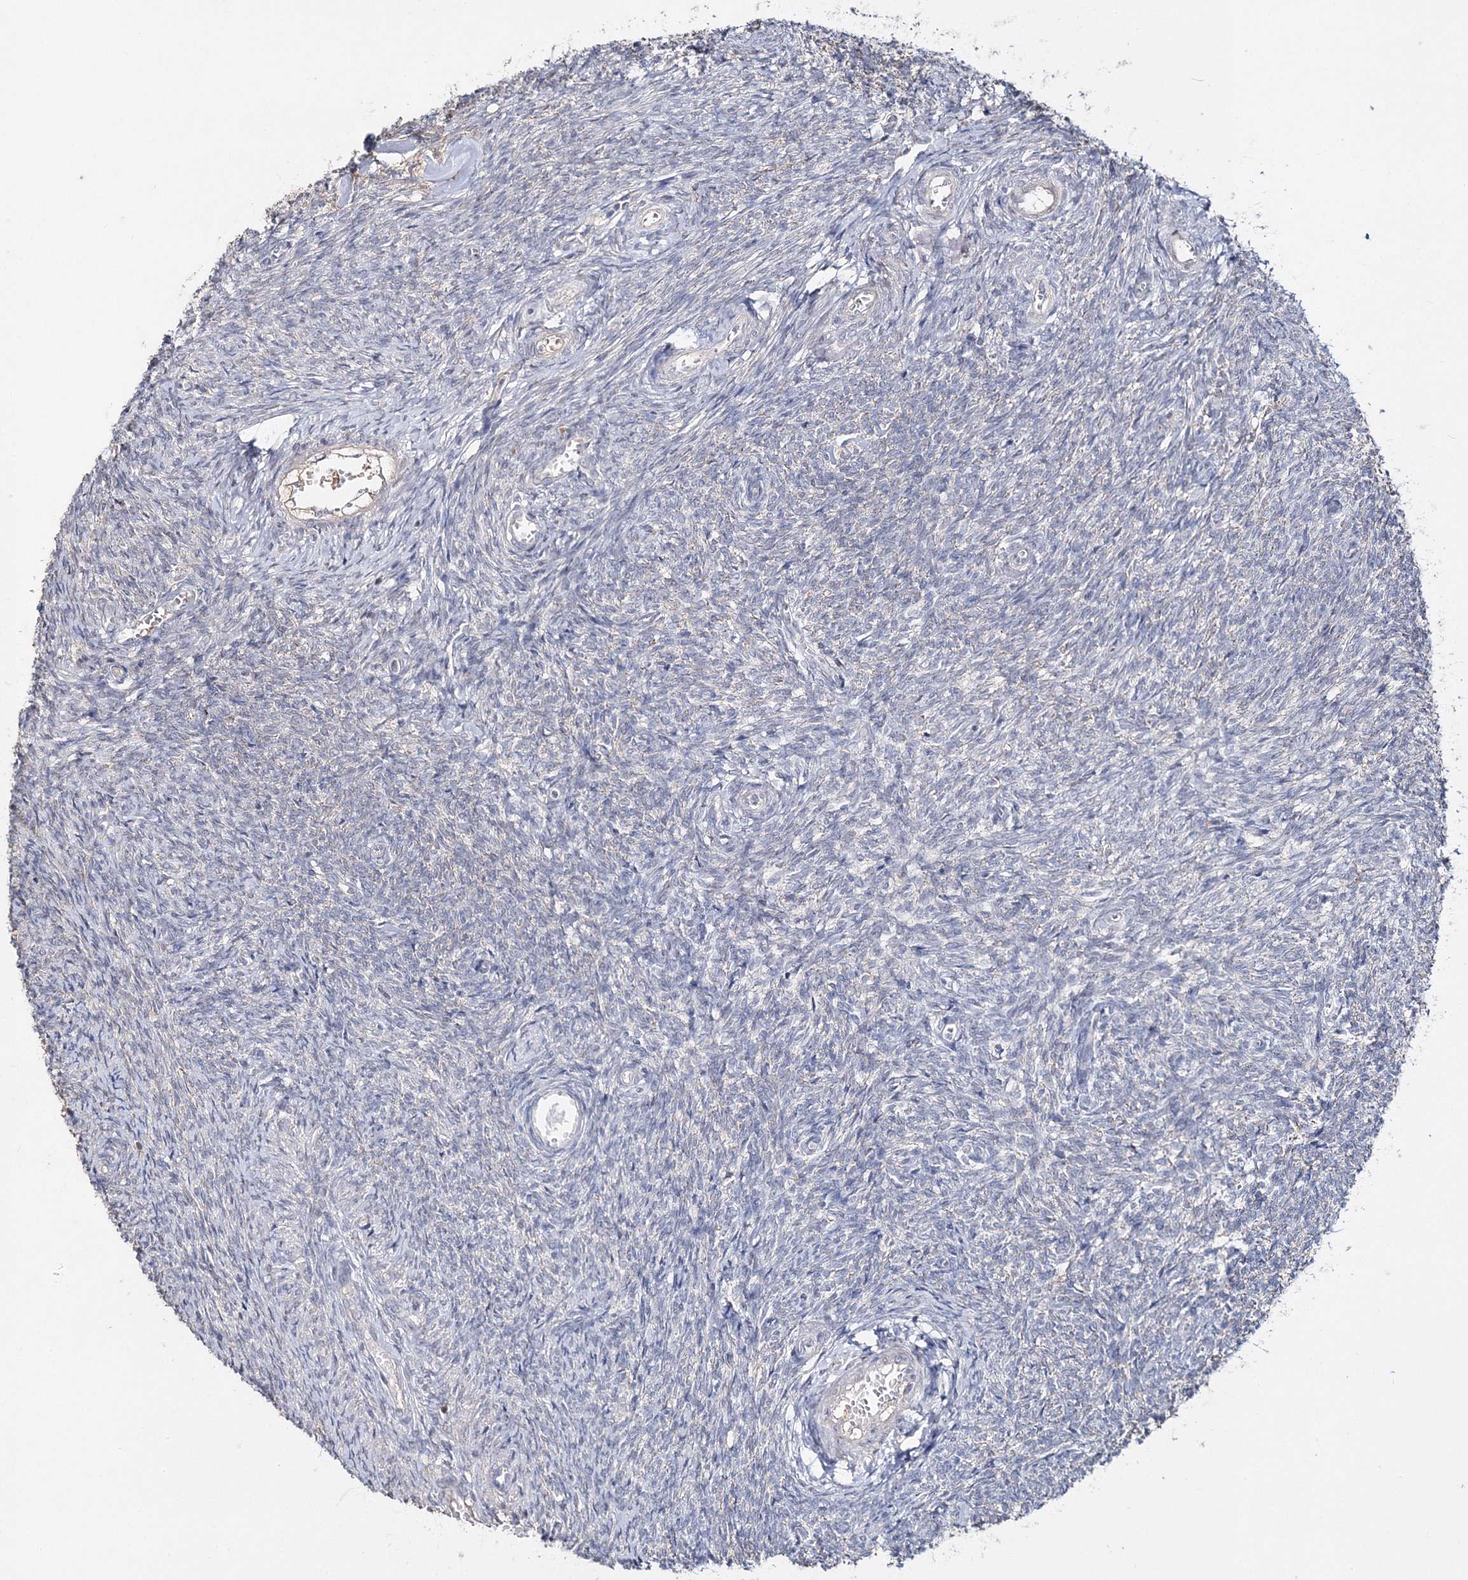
{"staining": {"intensity": "weak", "quantity": ">75%", "location": "cytoplasmic/membranous"}, "tissue": "ovary", "cell_type": "Follicle cells", "image_type": "normal", "snomed": [{"axis": "morphology", "description": "Normal tissue, NOS"}, {"axis": "topography", "description": "Ovary"}], "caption": "Human ovary stained with a brown dye shows weak cytoplasmic/membranous positive expression in about >75% of follicle cells.", "gene": "GJB5", "patient": {"sex": "female", "age": 44}}